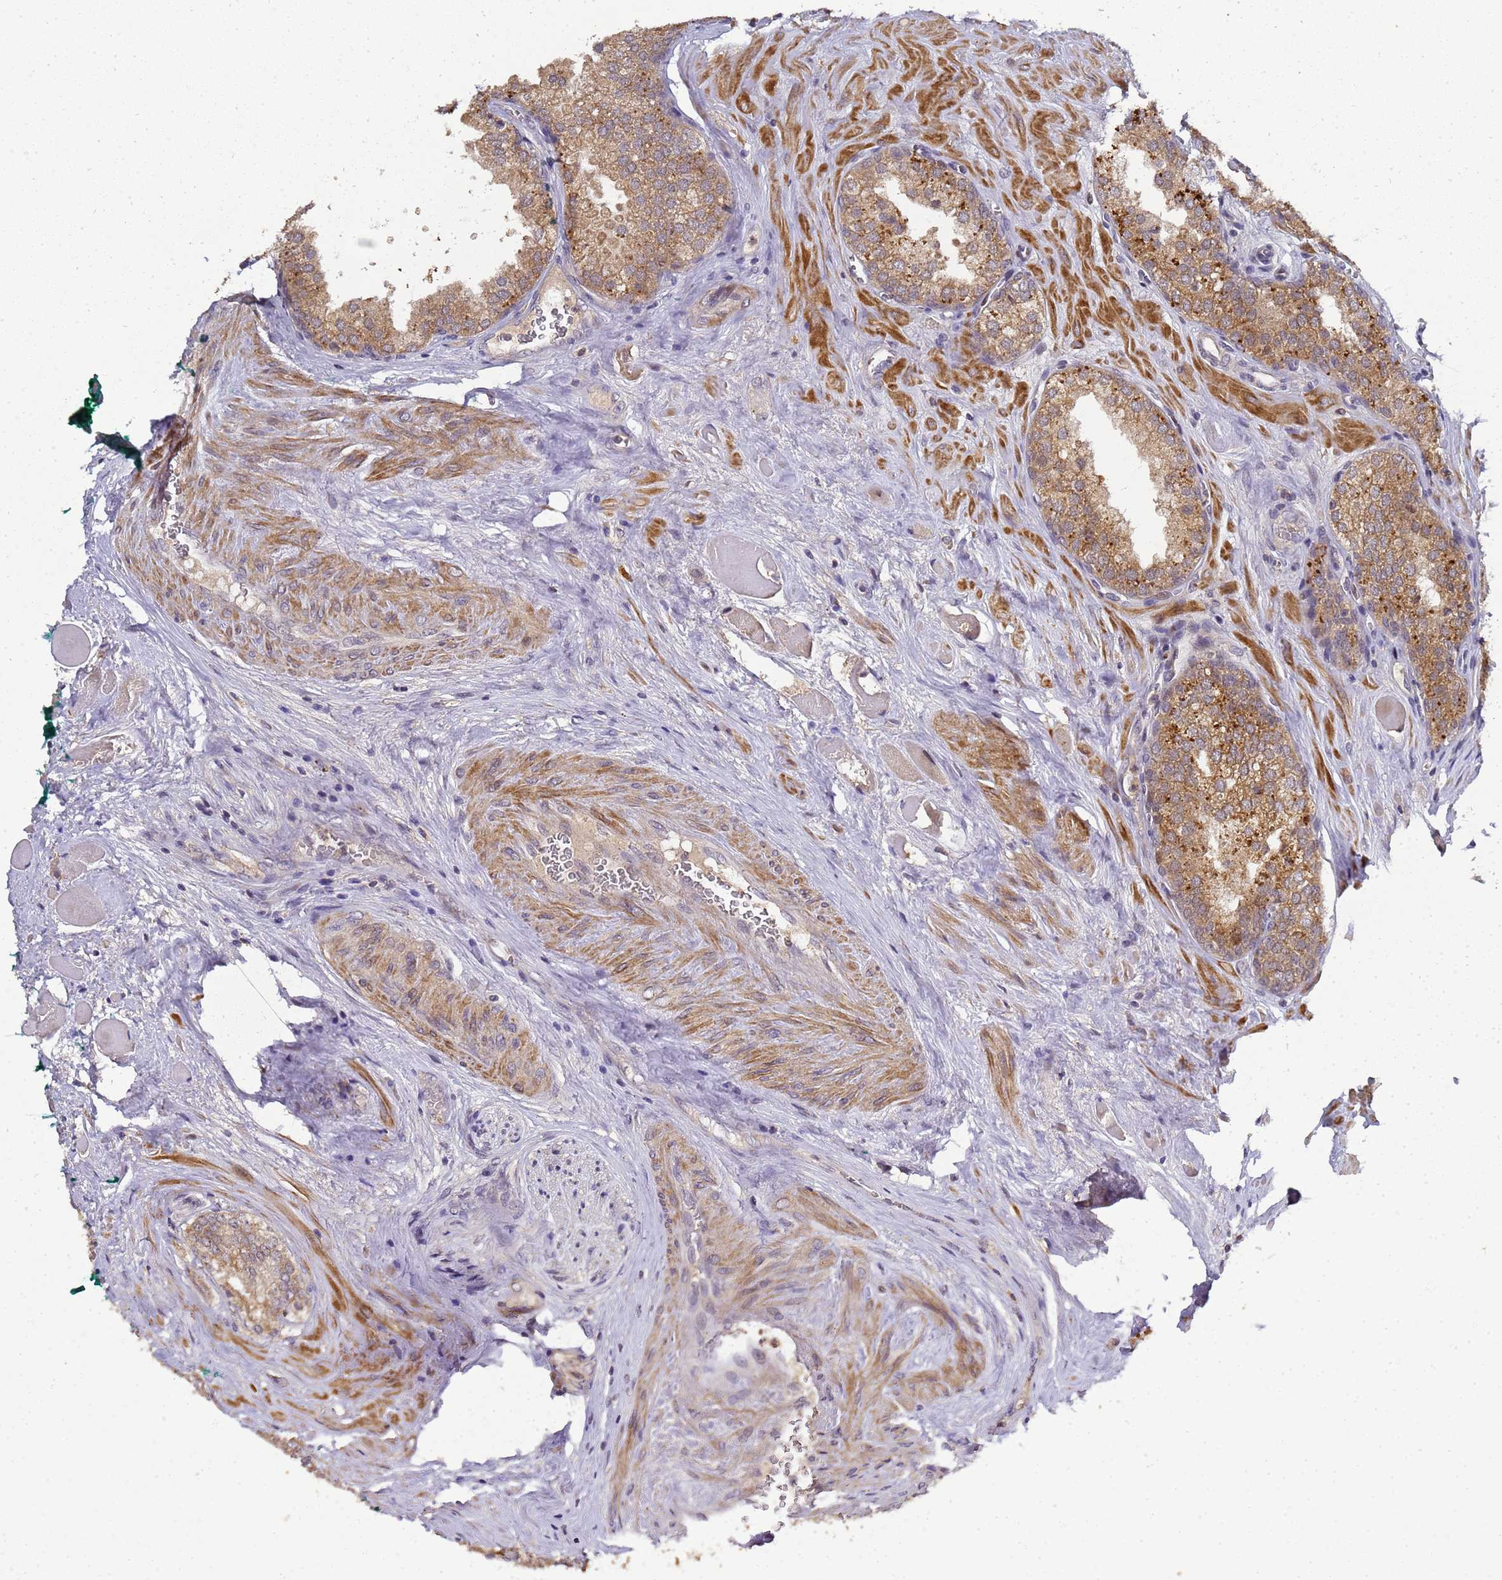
{"staining": {"intensity": "moderate", "quantity": "25%-75%", "location": "cytoplasmic/membranous"}, "tissue": "prostate cancer", "cell_type": "Tumor cells", "image_type": "cancer", "snomed": [{"axis": "morphology", "description": "Adenocarcinoma, Low grade"}, {"axis": "topography", "description": "Prostate"}], "caption": "Human low-grade adenocarcinoma (prostate) stained with a protein marker exhibits moderate staining in tumor cells.", "gene": "LGI4", "patient": {"sex": "male", "age": 67}}